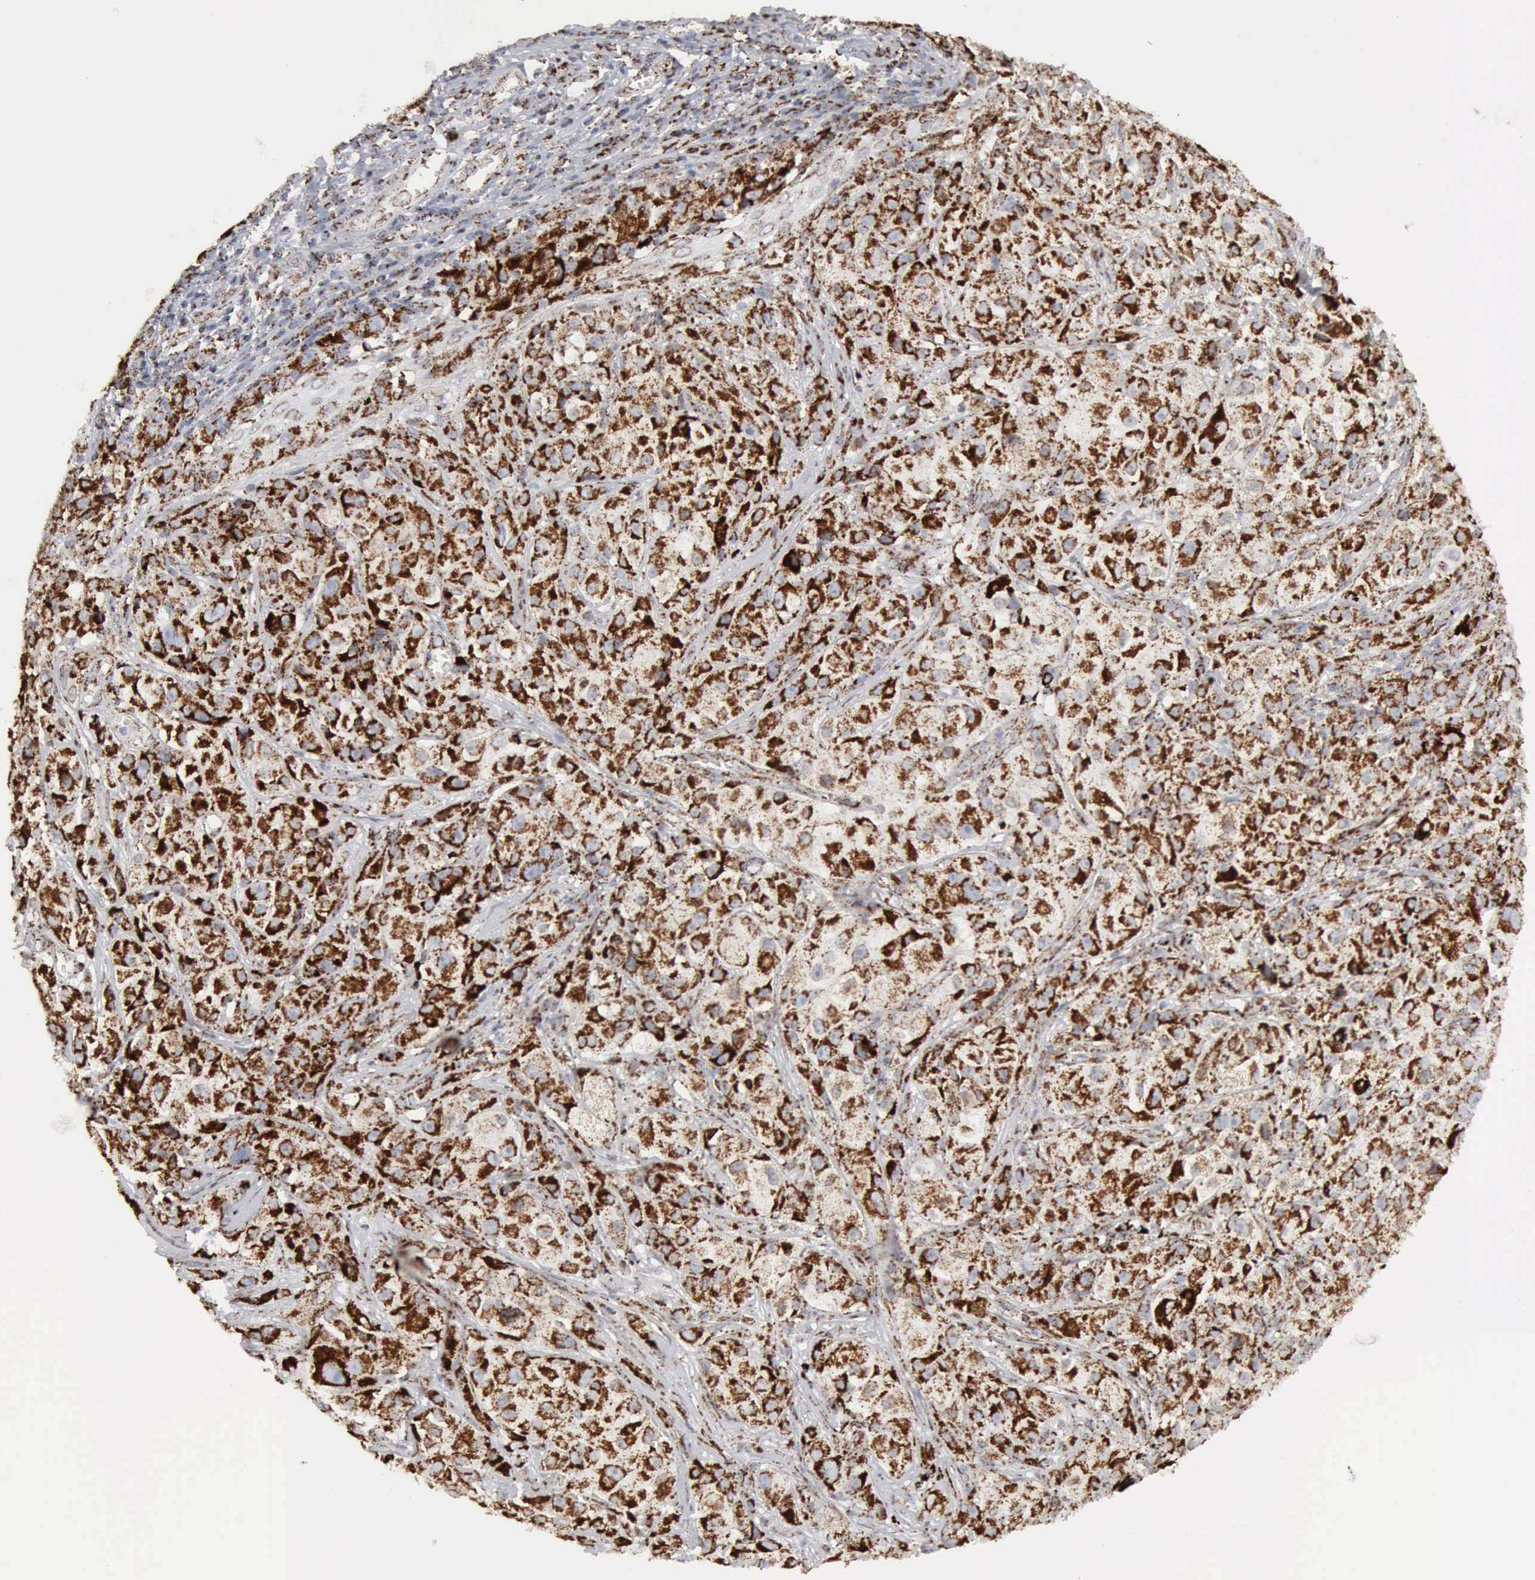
{"staining": {"intensity": "strong", "quantity": ">75%", "location": "cytoplasmic/membranous"}, "tissue": "melanoma", "cell_type": "Tumor cells", "image_type": "cancer", "snomed": [{"axis": "morphology", "description": "Malignant melanoma, NOS"}, {"axis": "topography", "description": "Skin"}], "caption": "Strong cytoplasmic/membranous expression for a protein is present in about >75% of tumor cells of malignant melanoma using IHC.", "gene": "ACO2", "patient": {"sex": "male", "age": 56}}